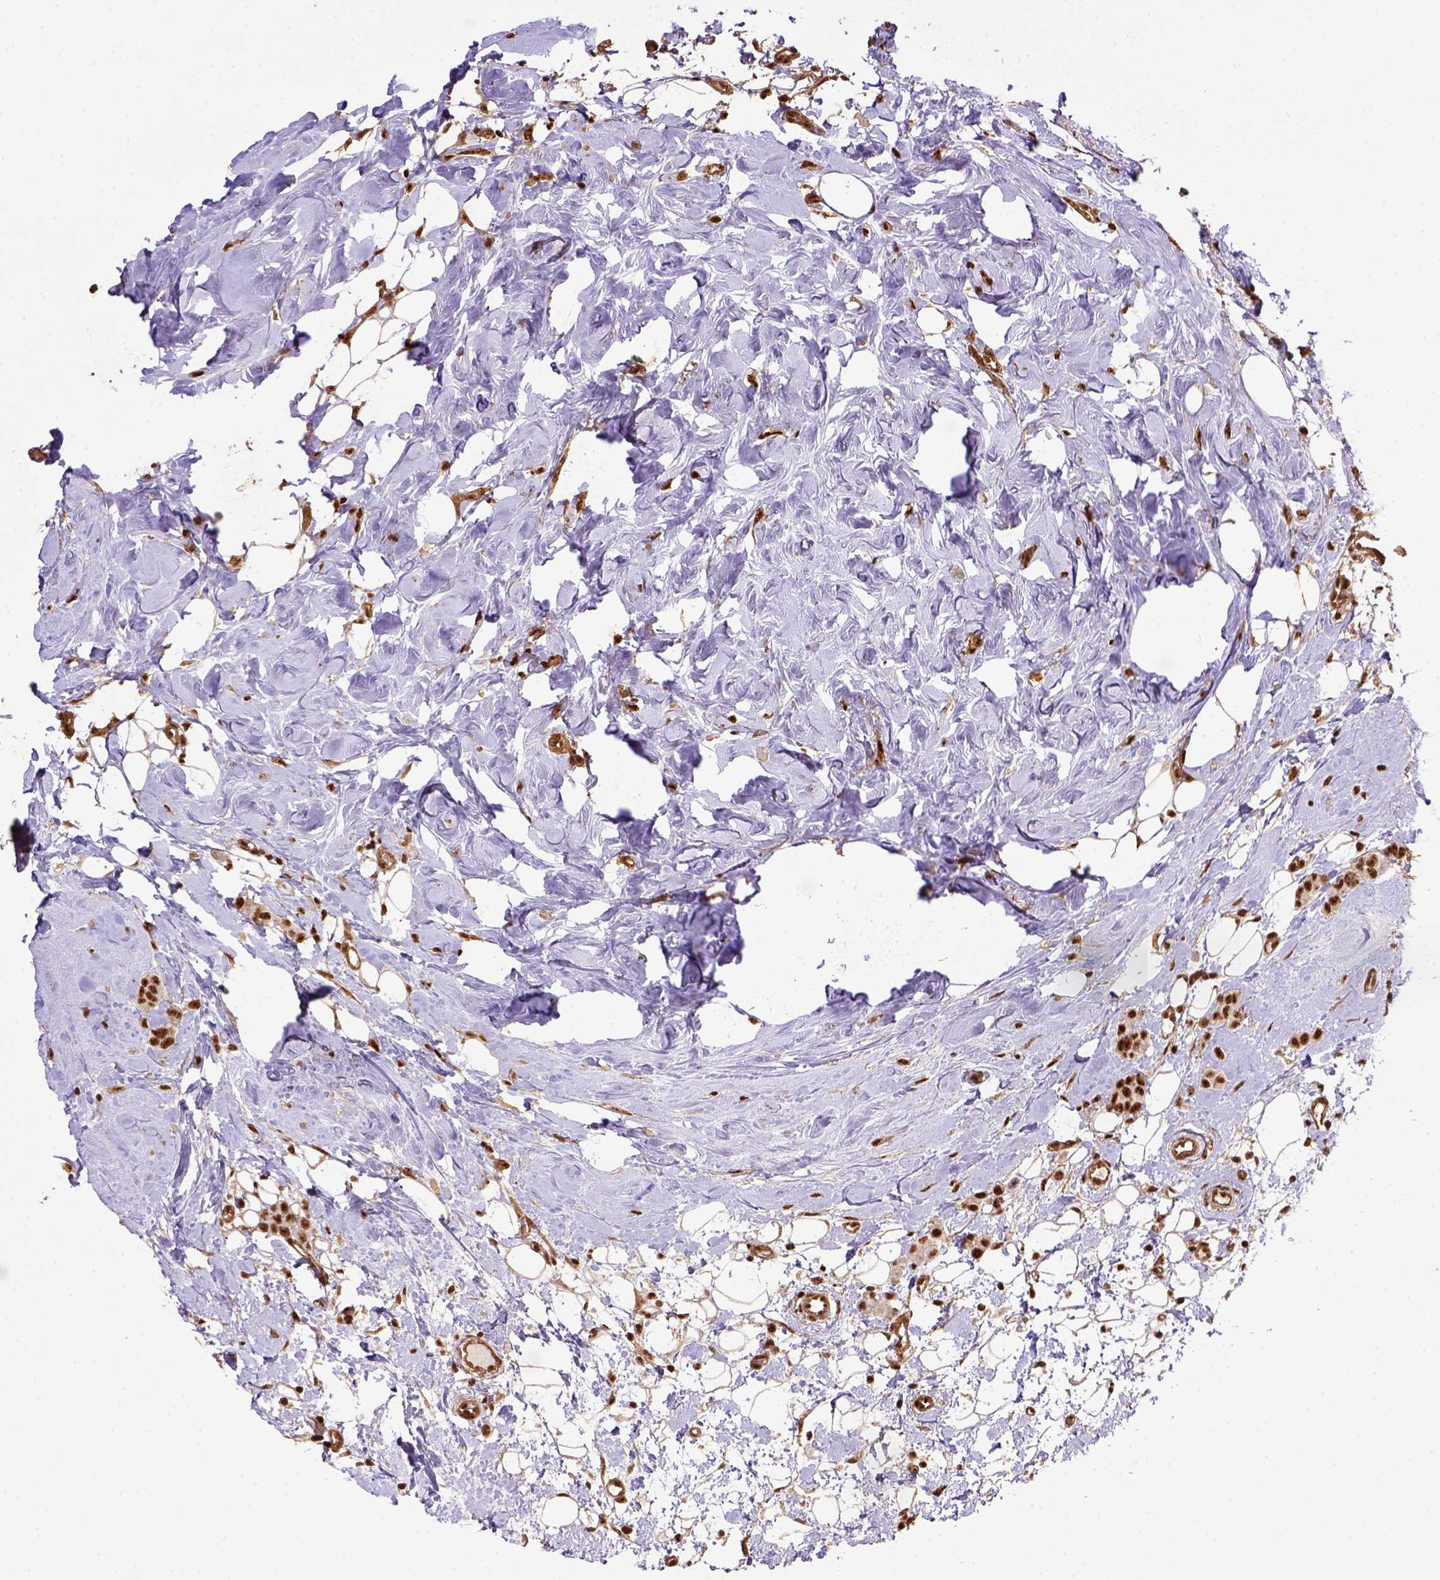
{"staining": {"intensity": "strong", "quantity": ">75%", "location": "nuclear"}, "tissue": "breast cancer", "cell_type": "Tumor cells", "image_type": "cancer", "snomed": [{"axis": "morphology", "description": "Lobular carcinoma"}, {"axis": "topography", "description": "Breast"}], "caption": "Protein staining demonstrates strong nuclear staining in about >75% of tumor cells in breast cancer (lobular carcinoma).", "gene": "PPIG", "patient": {"sex": "female", "age": 49}}